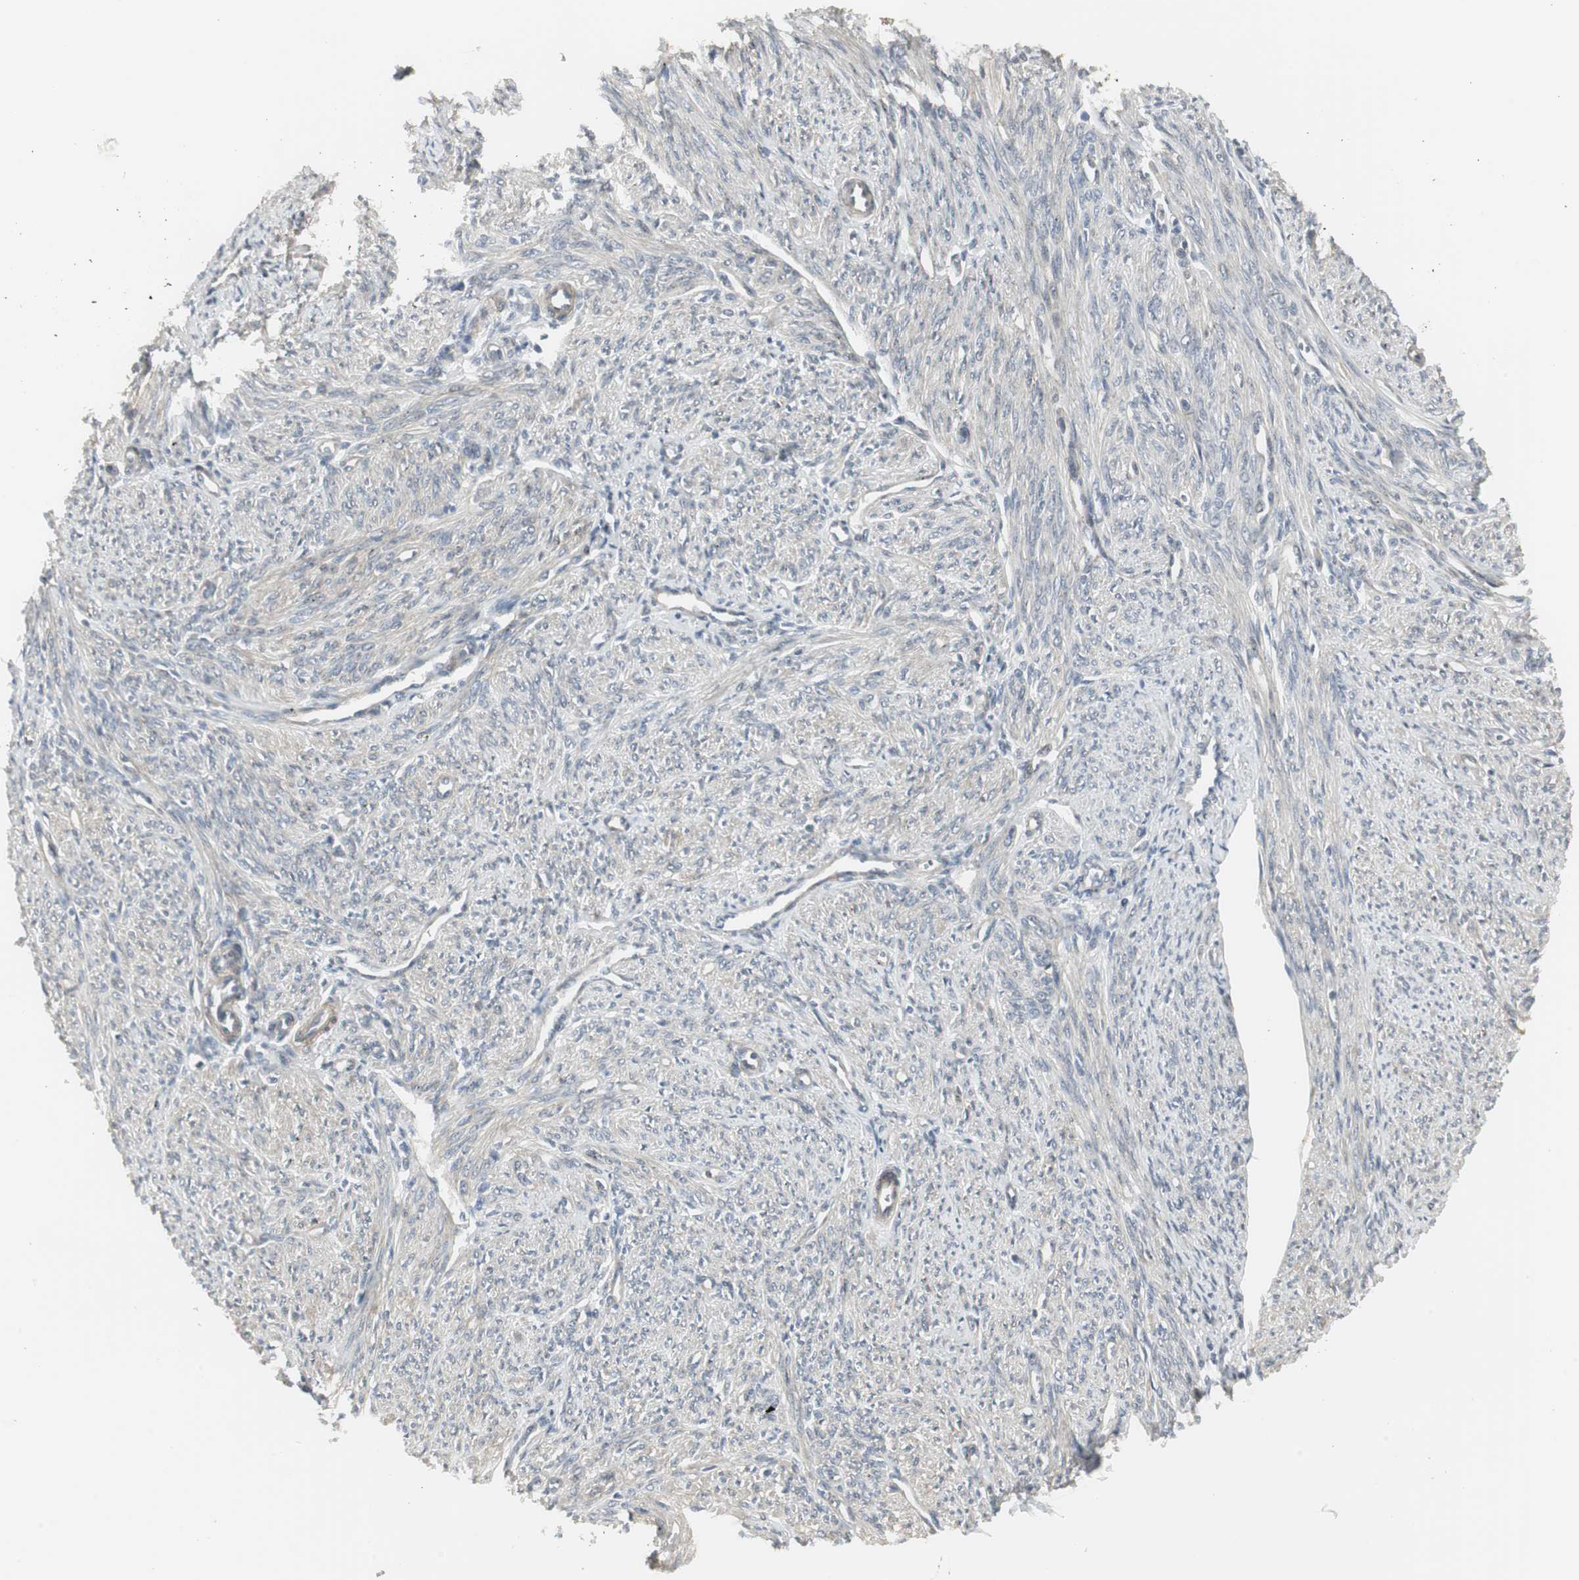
{"staining": {"intensity": "moderate", "quantity": ">75%", "location": "cytoplasmic/membranous"}, "tissue": "smooth muscle", "cell_type": "Smooth muscle cells", "image_type": "normal", "snomed": [{"axis": "morphology", "description": "Normal tissue, NOS"}, {"axis": "topography", "description": "Smooth muscle"}], "caption": "Smooth muscle stained with immunohistochemistry (IHC) reveals moderate cytoplasmic/membranous positivity in approximately >75% of smooth muscle cells.", "gene": "SCYL3", "patient": {"sex": "female", "age": 65}}